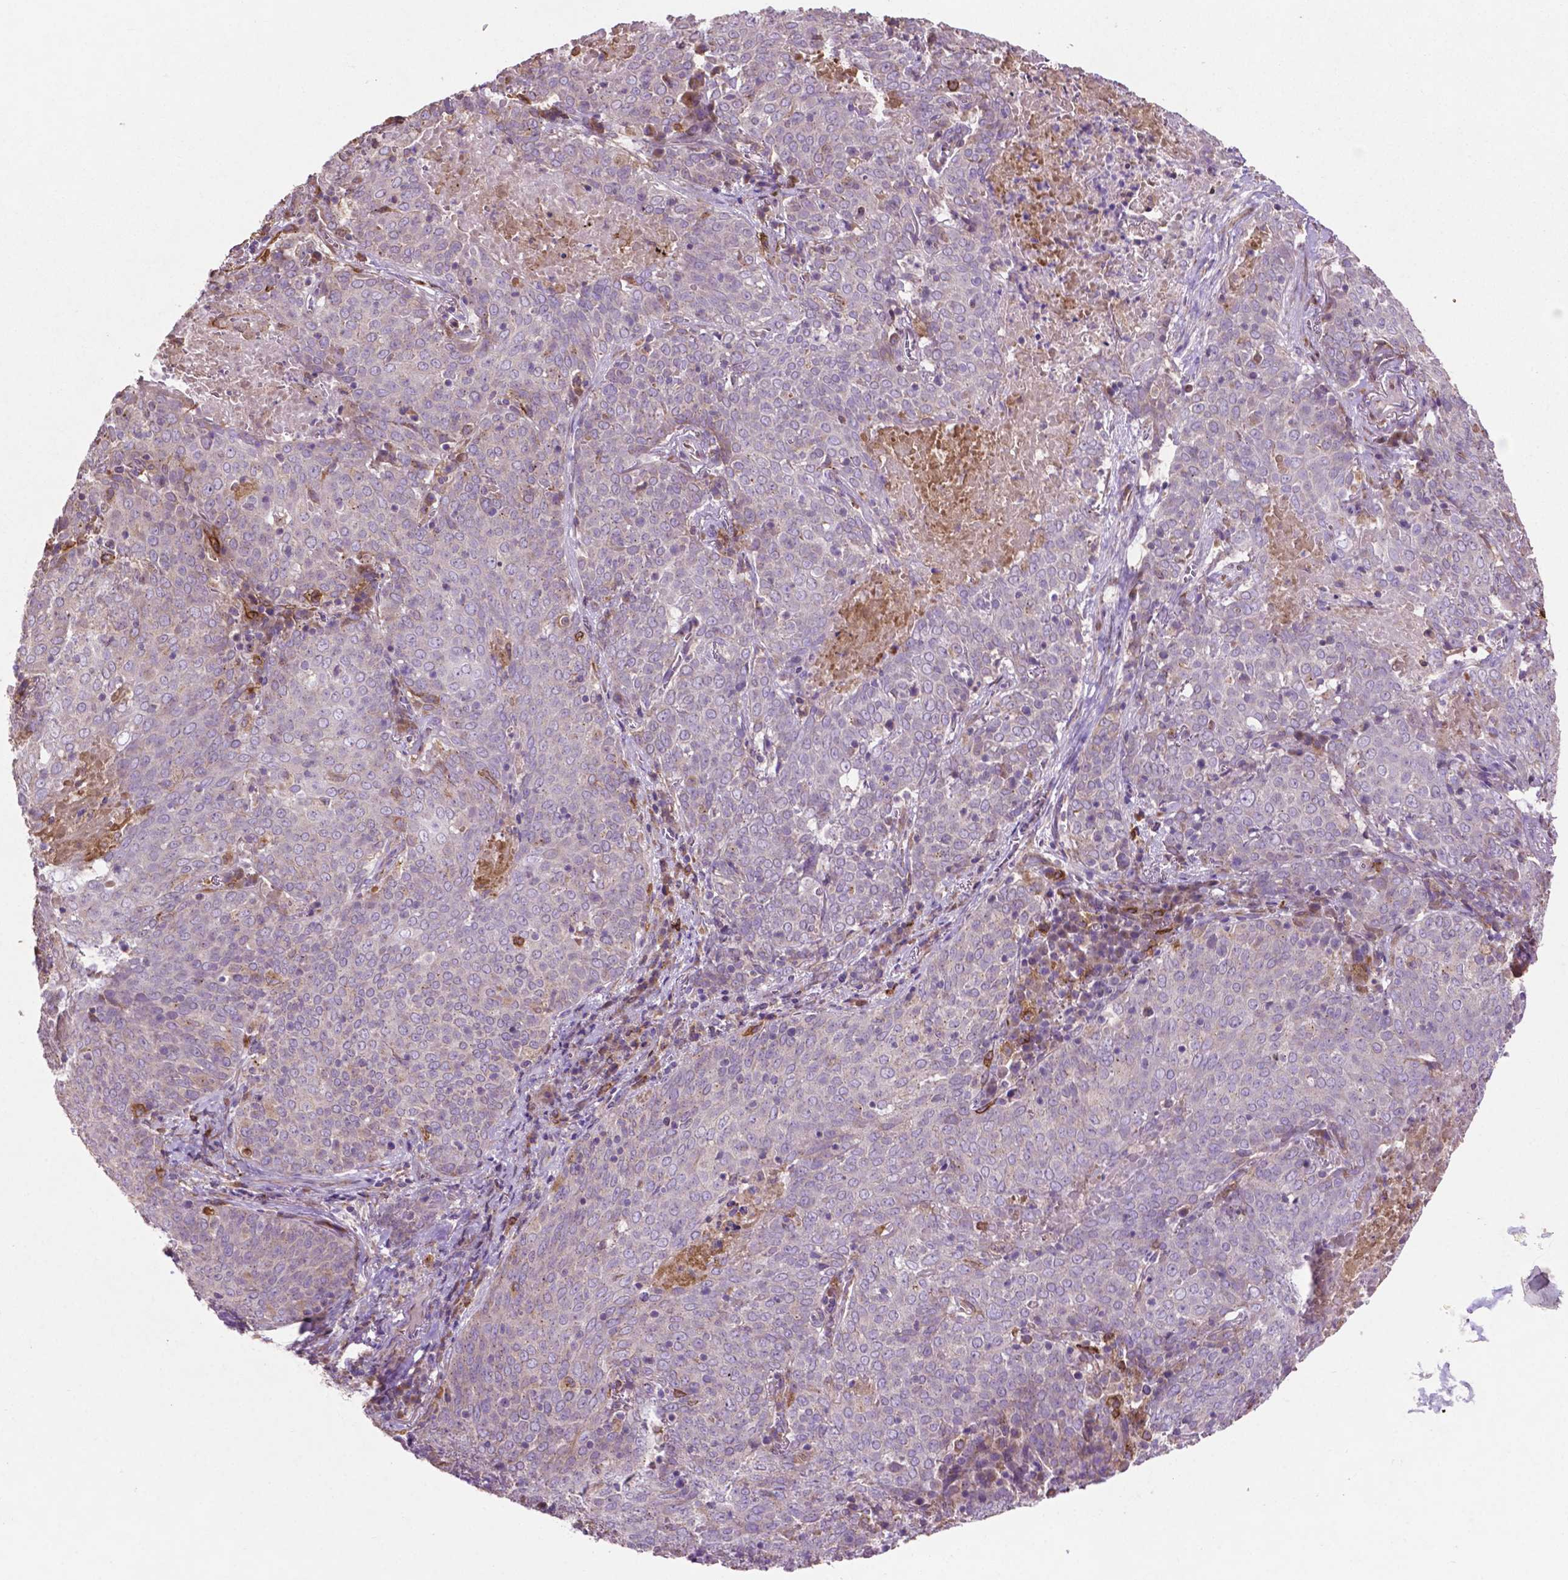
{"staining": {"intensity": "negative", "quantity": "none", "location": "none"}, "tissue": "lung cancer", "cell_type": "Tumor cells", "image_type": "cancer", "snomed": [{"axis": "morphology", "description": "Squamous cell carcinoma, NOS"}, {"axis": "topography", "description": "Lung"}], "caption": "Squamous cell carcinoma (lung) was stained to show a protein in brown. There is no significant expression in tumor cells.", "gene": "MBTPS1", "patient": {"sex": "male", "age": 82}}